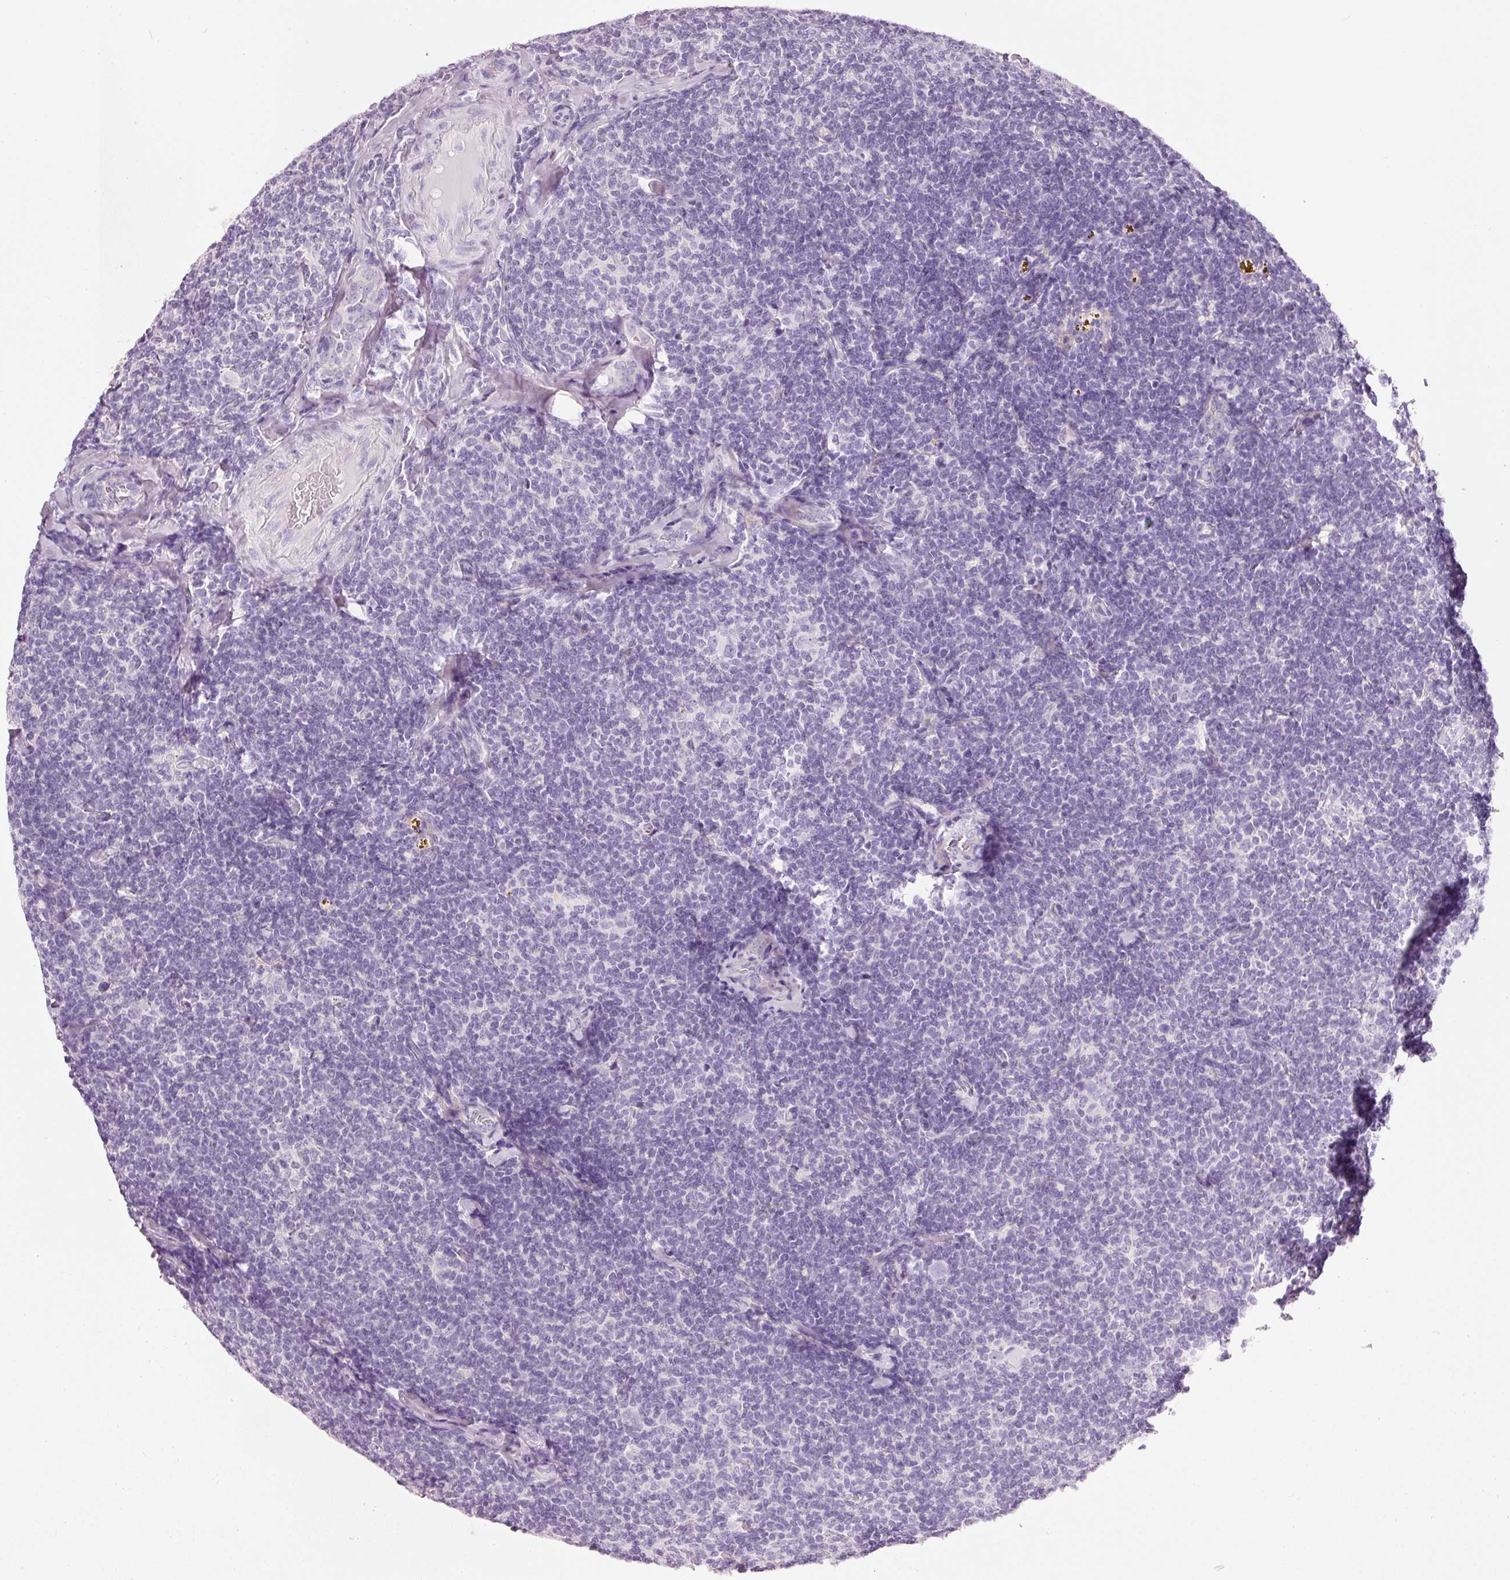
{"staining": {"intensity": "negative", "quantity": "none", "location": "none"}, "tissue": "lymphoma", "cell_type": "Tumor cells", "image_type": "cancer", "snomed": [{"axis": "morphology", "description": "Malignant lymphoma, non-Hodgkin's type, Low grade"}, {"axis": "topography", "description": "Lymph node"}], "caption": "Immunohistochemical staining of low-grade malignant lymphoma, non-Hodgkin's type reveals no significant expression in tumor cells.", "gene": "PDXDC1", "patient": {"sex": "female", "age": 56}}